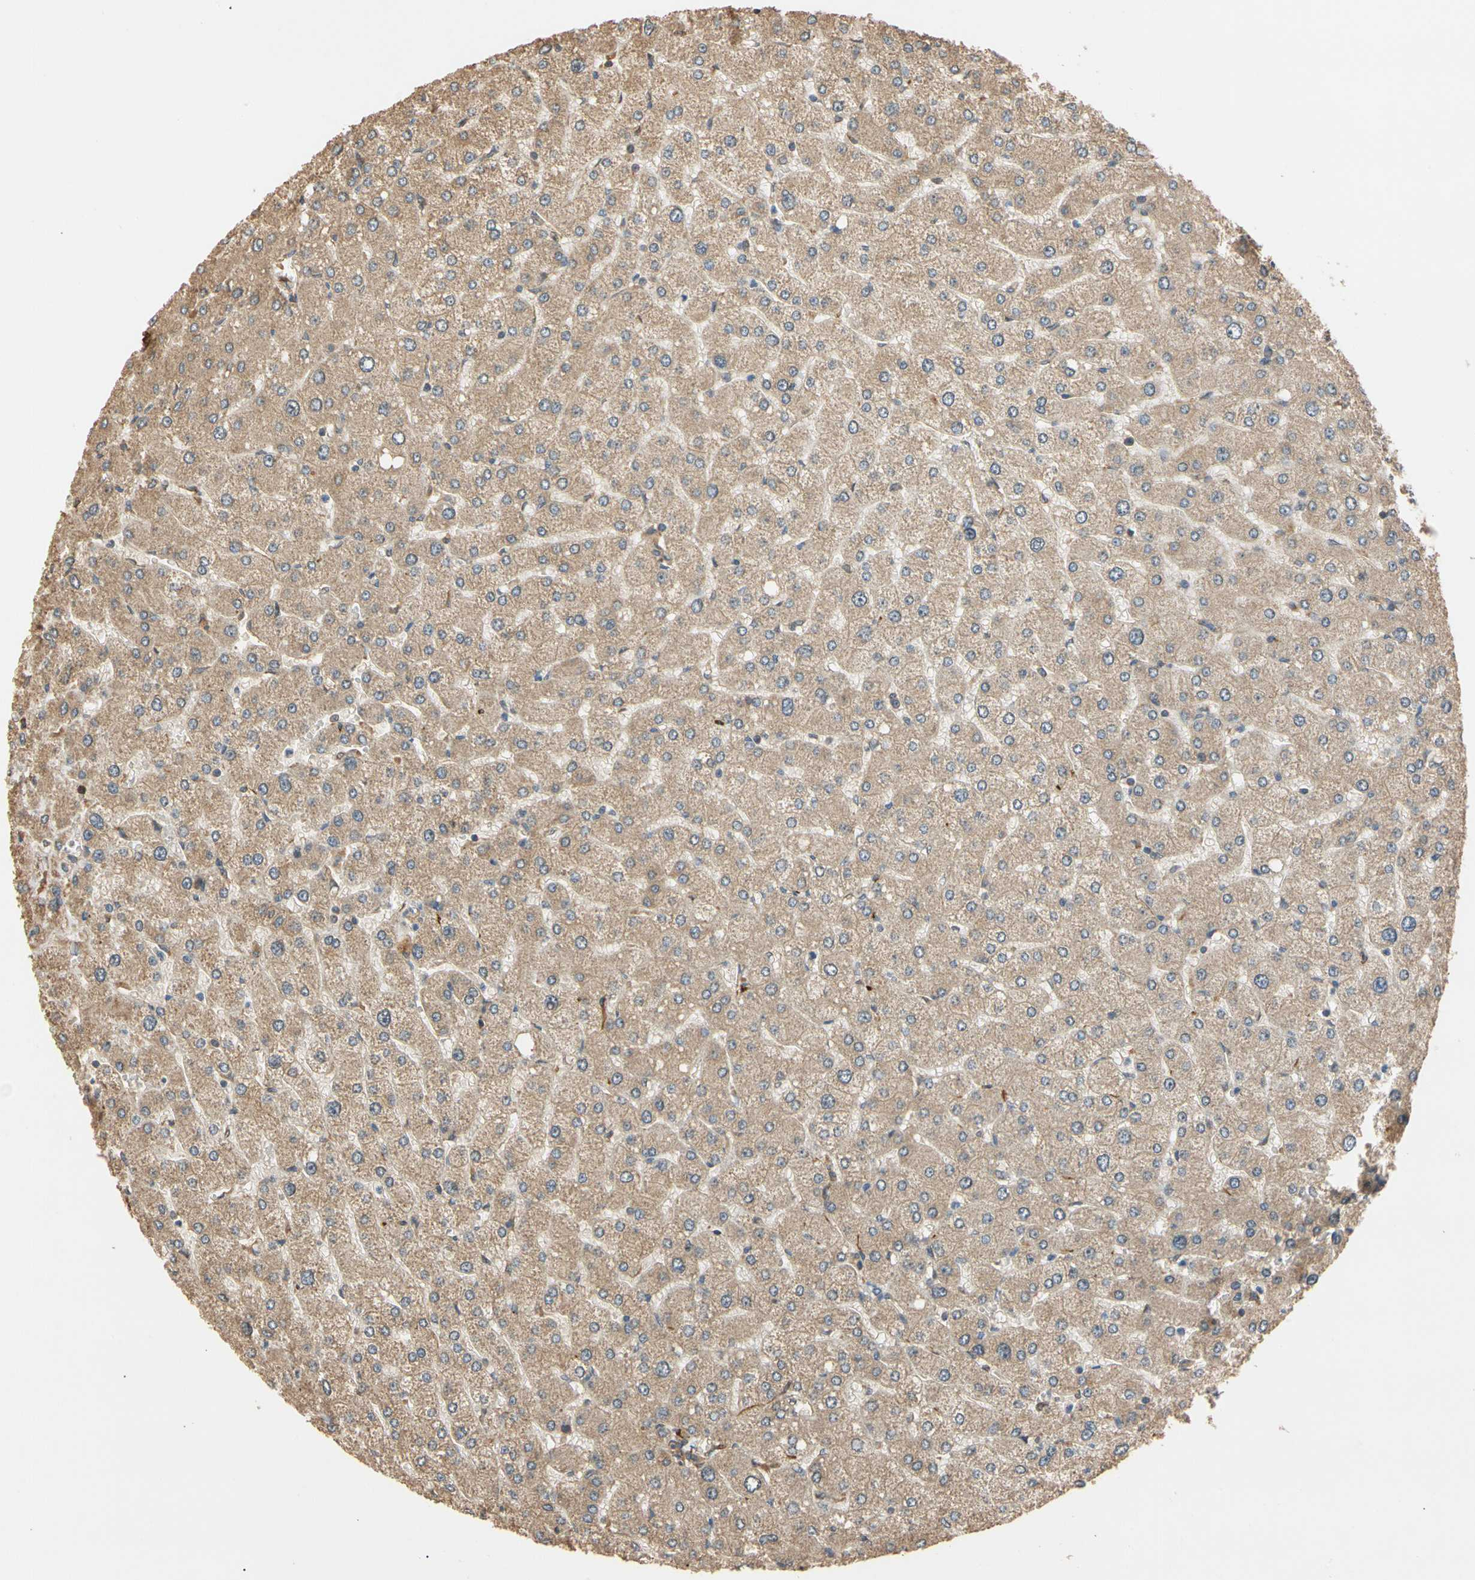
{"staining": {"intensity": "moderate", "quantity": ">75%", "location": "cytoplasmic/membranous"}, "tissue": "liver", "cell_type": "Cholangiocytes", "image_type": "normal", "snomed": [{"axis": "morphology", "description": "Normal tissue, NOS"}, {"axis": "topography", "description": "Liver"}], "caption": "Immunohistochemical staining of normal liver shows moderate cytoplasmic/membranous protein expression in approximately >75% of cholangiocytes. (DAB (3,3'-diaminobenzidine) = brown stain, brightfield microscopy at high magnification).", "gene": "MGRN1", "patient": {"sex": "male", "age": 55}}